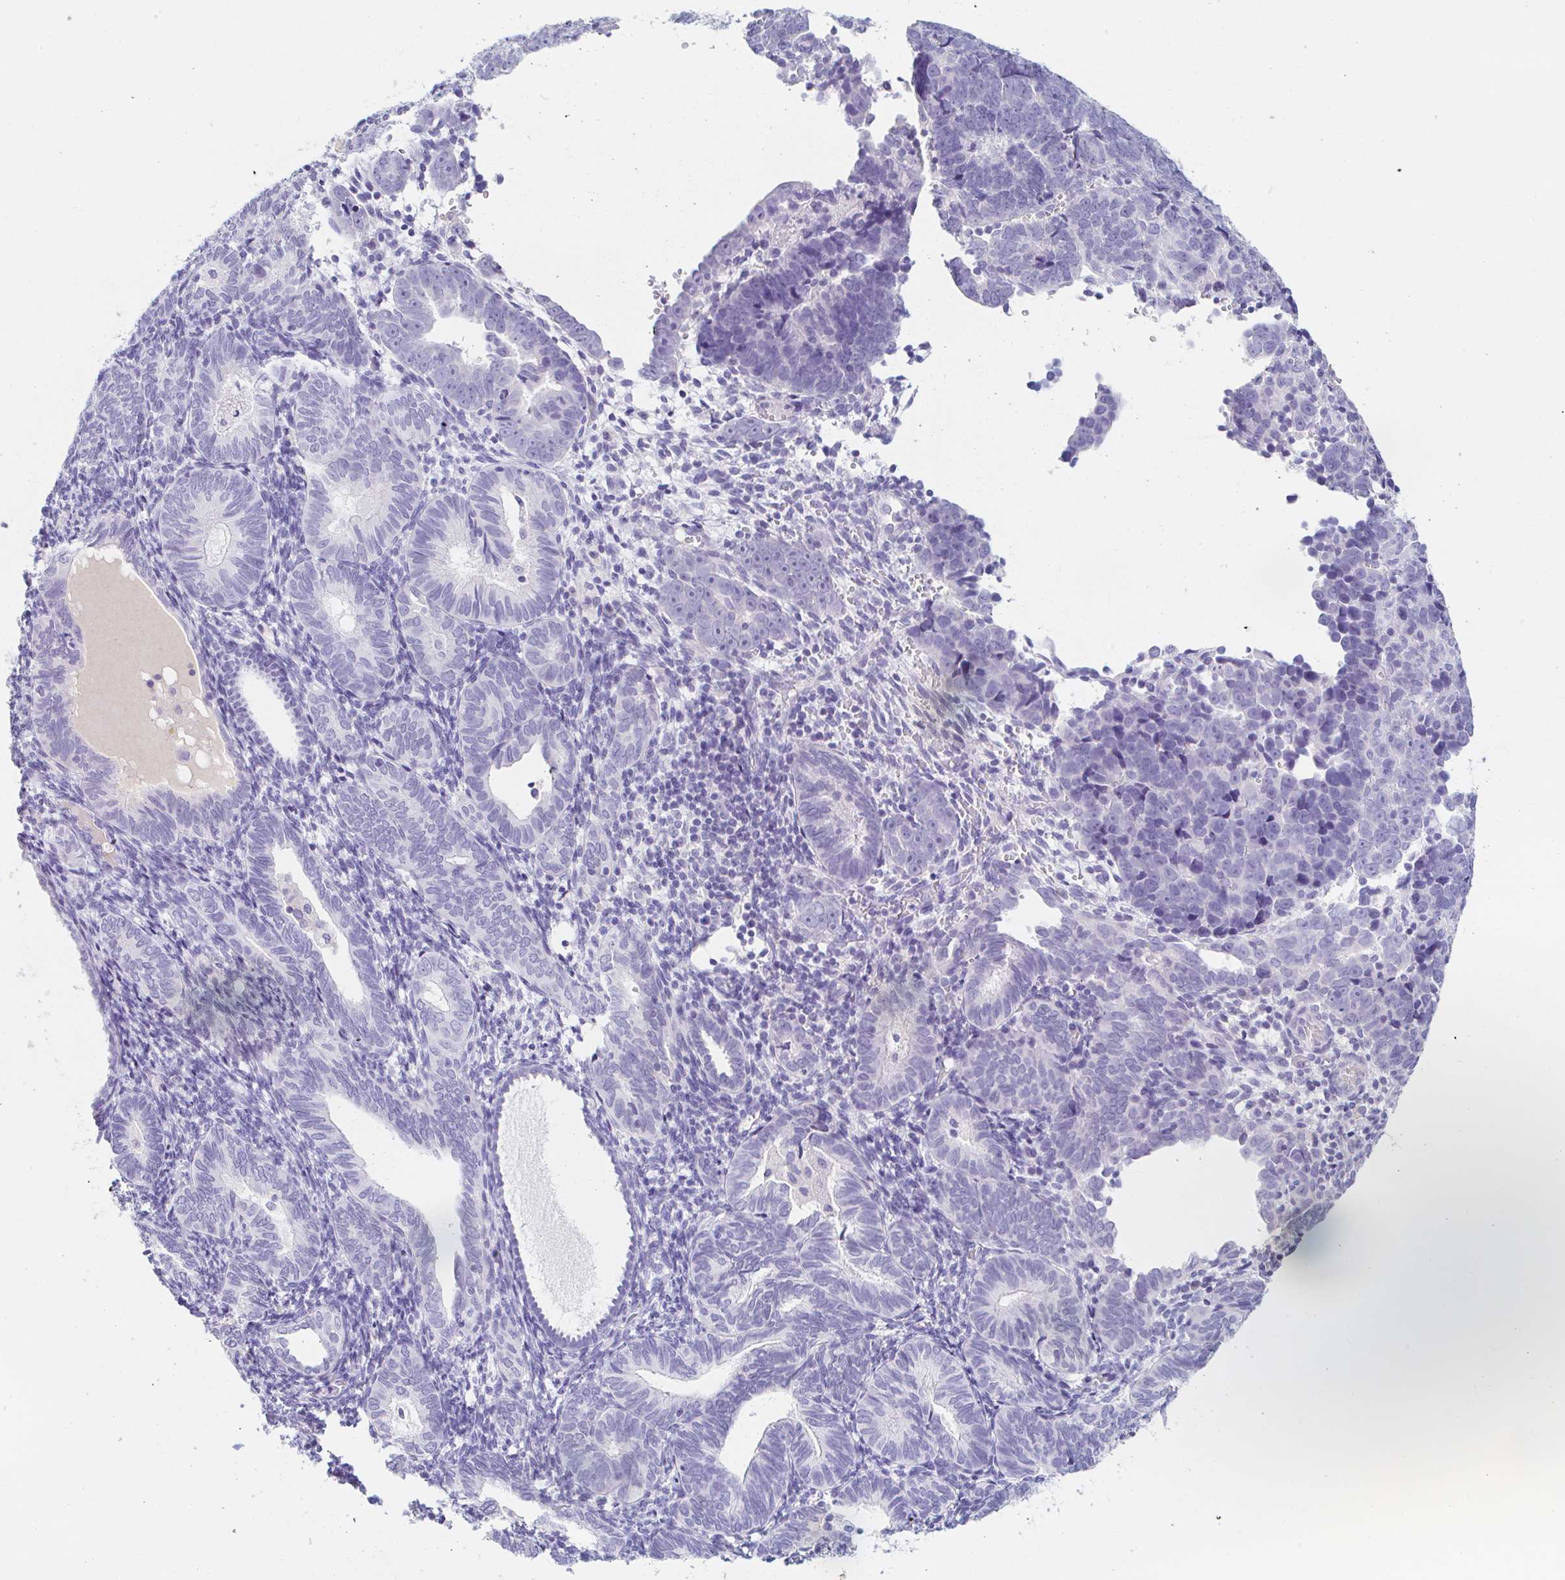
{"staining": {"intensity": "negative", "quantity": "none", "location": "none"}, "tissue": "endometrial cancer", "cell_type": "Tumor cells", "image_type": "cancer", "snomed": [{"axis": "morphology", "description": "Adenocarcinoma, NOS"}, {"axis": "topography", "description": "Endometrium"}], "caption": "Immunohistochemistry (IHC) photomicrograph of endometrial cancer (adenocarcinoma) stained for a protein (brown), which demonstrates no staining in tumor cells. (Stains: DAB immunohistochemistry with hematoxylin counter stain, Microscopy: brightfield microscopy at high magnification).", "gene": "TEX44", "patient": {"sex": "female", "age": 82}}